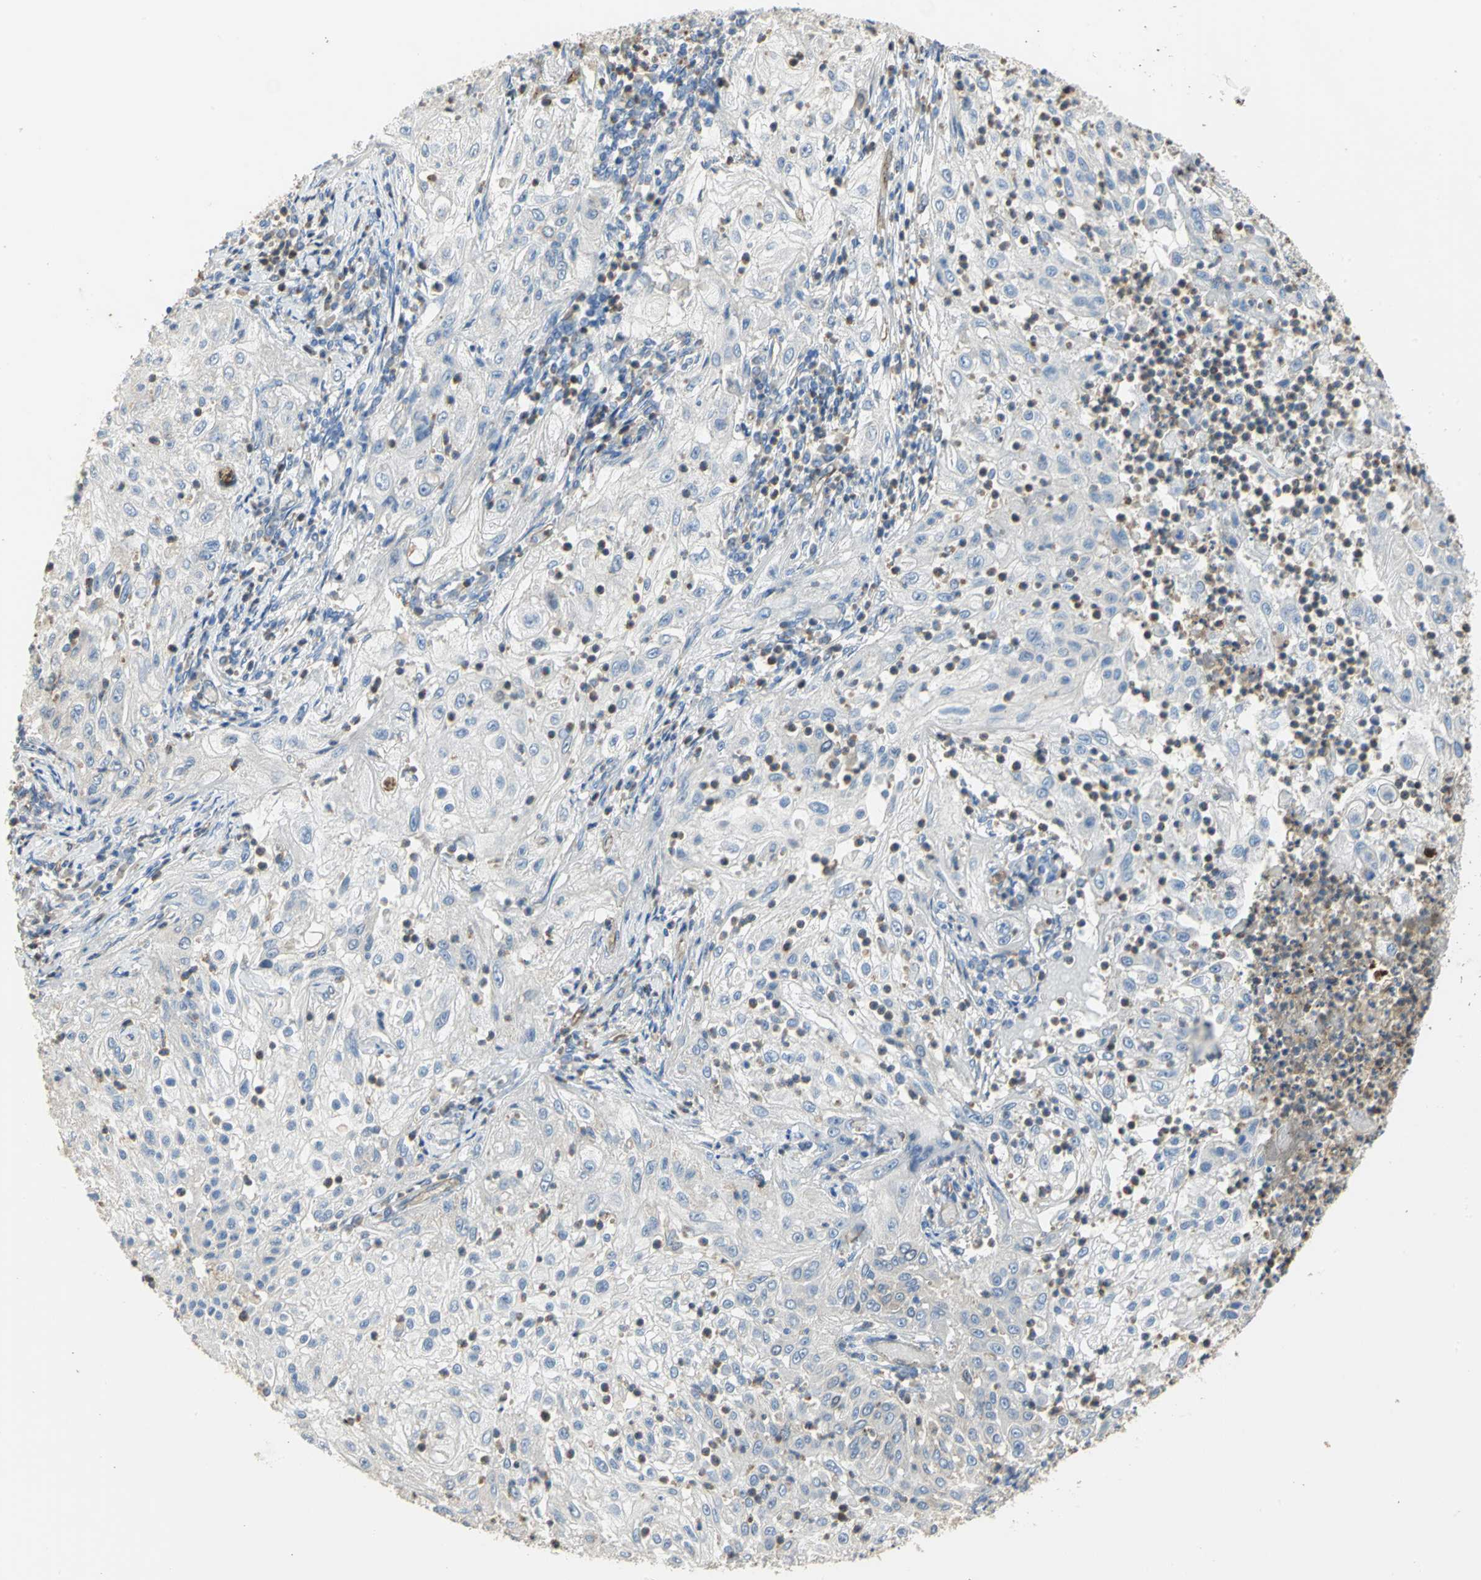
{"staining": {"intensity": "negative", "quantity": "none", "location": "none"}, "tissue": "lung cancer", "cell_type": "Tumor cells", "image_type": "cancer", "snomed": [{"axis": "morphology", "description": "Inflammation, NOS"}, {"axis": "morphology", "description": "Squamous cell carcinoma, NOS"}, {"axis": "topography", "description": "Lymph node"}, {"axis": "topography", "description": "Soft tissue"}, {"axis": "topography", "description": "Lung"}], "caption": "Micrograph shows no protein expression in tumor cells of lung cancer tissue.", "gene": "DLGAP5", "patient": {"sex": "male", "age": 66}}